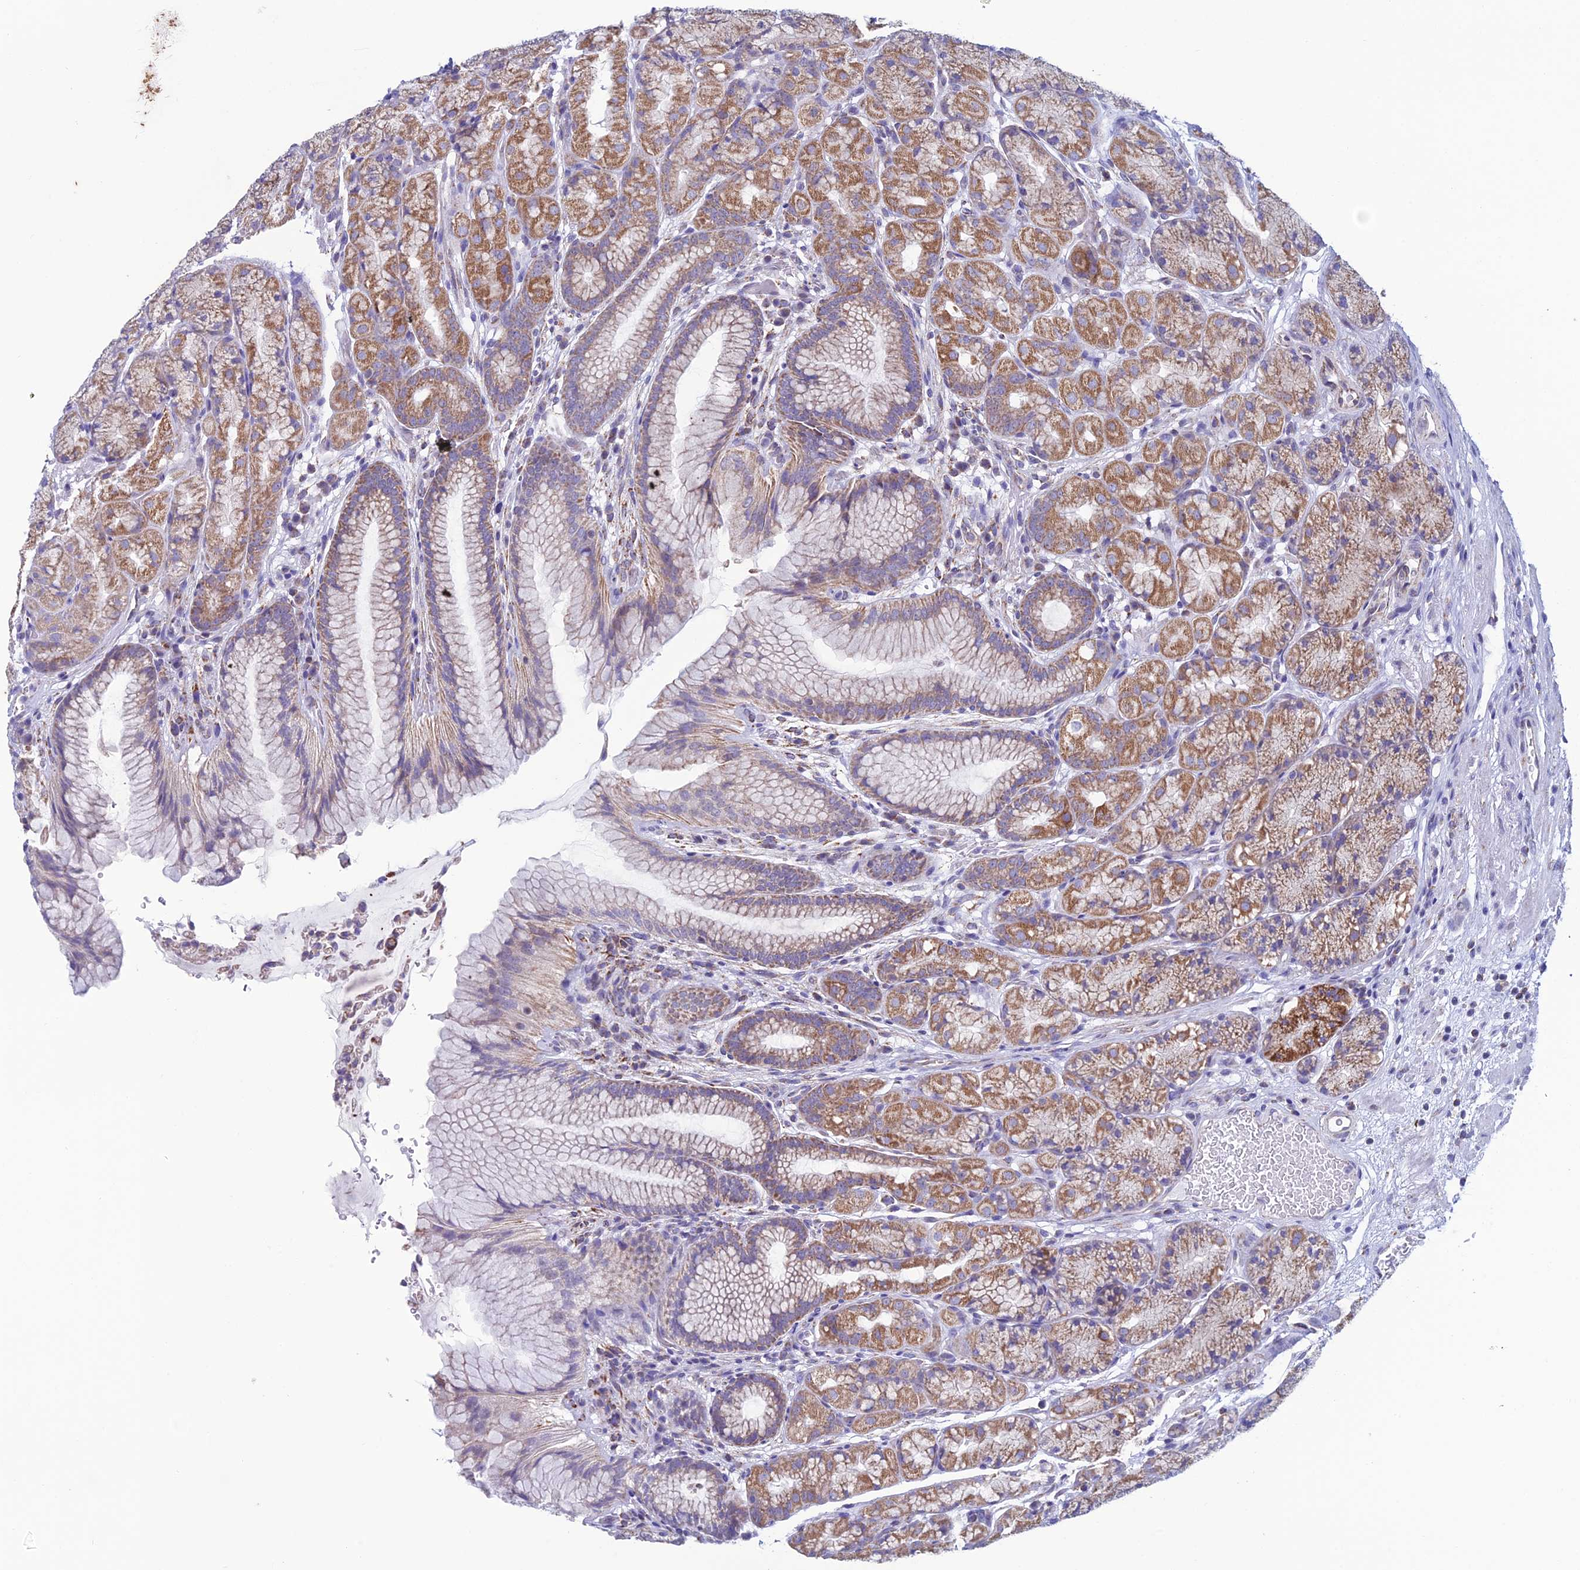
{"staining": {"intensity": "moderate", "quantity": ">75%", "location": "cytoplasmic/membranous"}, "tissue": "stomach", "cell_type": "Glandular cells", "image_type": "normal", "snomed": [{"axis": "morphology", "description": "Normal tissue, NOS"}, {"axis": "topography", "description": "Stomach"}], "caption": "An image showing moderate cytoplasmic/membranous staining in approximately >75% of glandular cells in unremarkable stomach, as visualized by brown immunohistochemical staining.", "gene": "ZNG1A", "patient": {"sex": "male", "age": 63}}